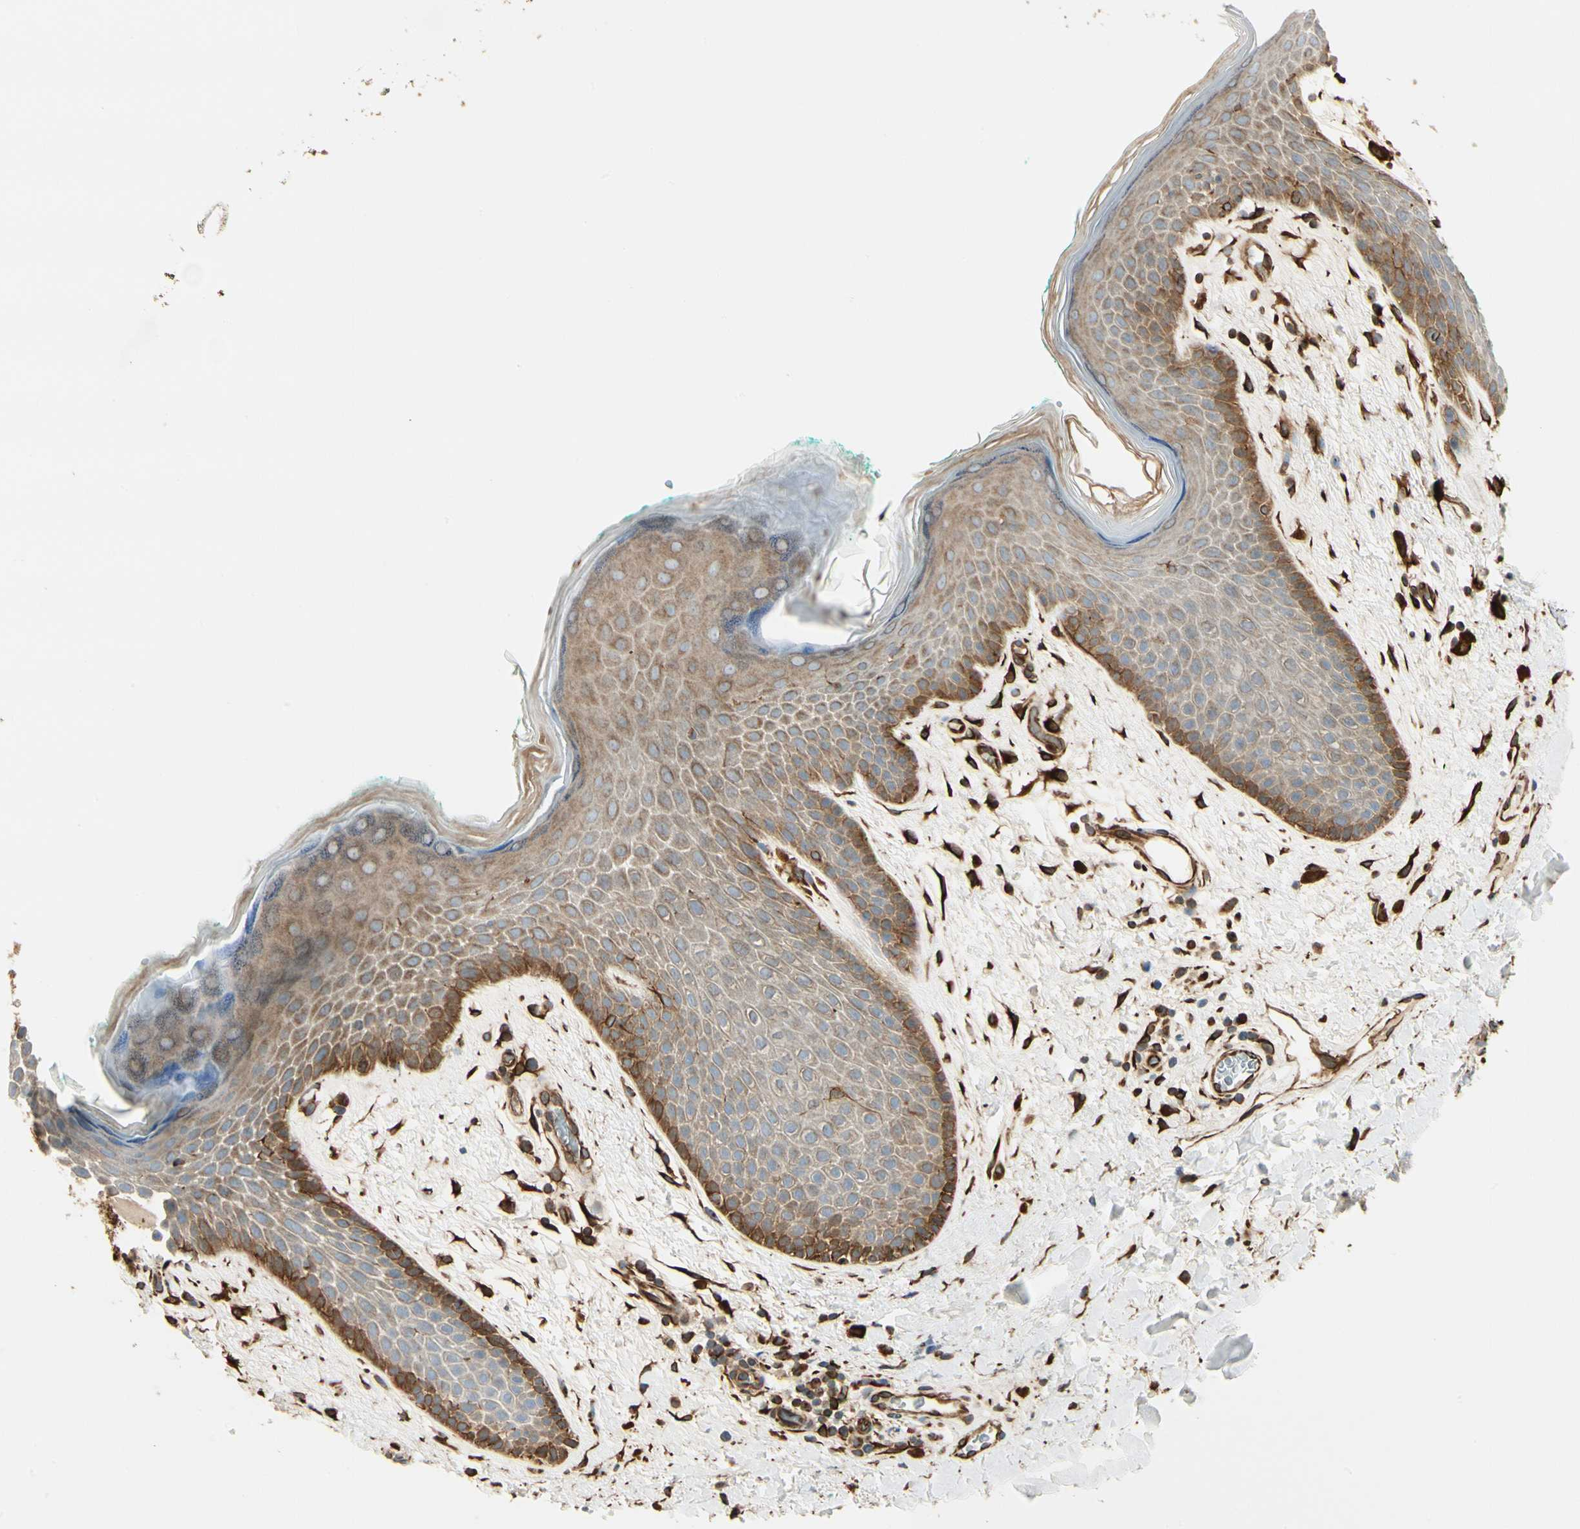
{"staining": {"intensity": "strong", "quantity": "25%-75%", "location": "cytoplasmic/membranous"}, "tissue": "skin", "cell_type": "Epidermal cells", "image_type": "normal", "snomed": [{"axis": "morphology", "description": "Normal tissue, NOS"}, {"axis": "topography", "description": "Anal"}], "caption": "Immunohistochemical staining of normal skin exhibits strong cytoplasmic/membranous protein expression in approximately 25%-75% of epidermal cells. Ihc stains the protein of interest in brown and the nuclei are stained blue.", "gene": "FTH1", "patient": {"sex": "male", "age": 74}}